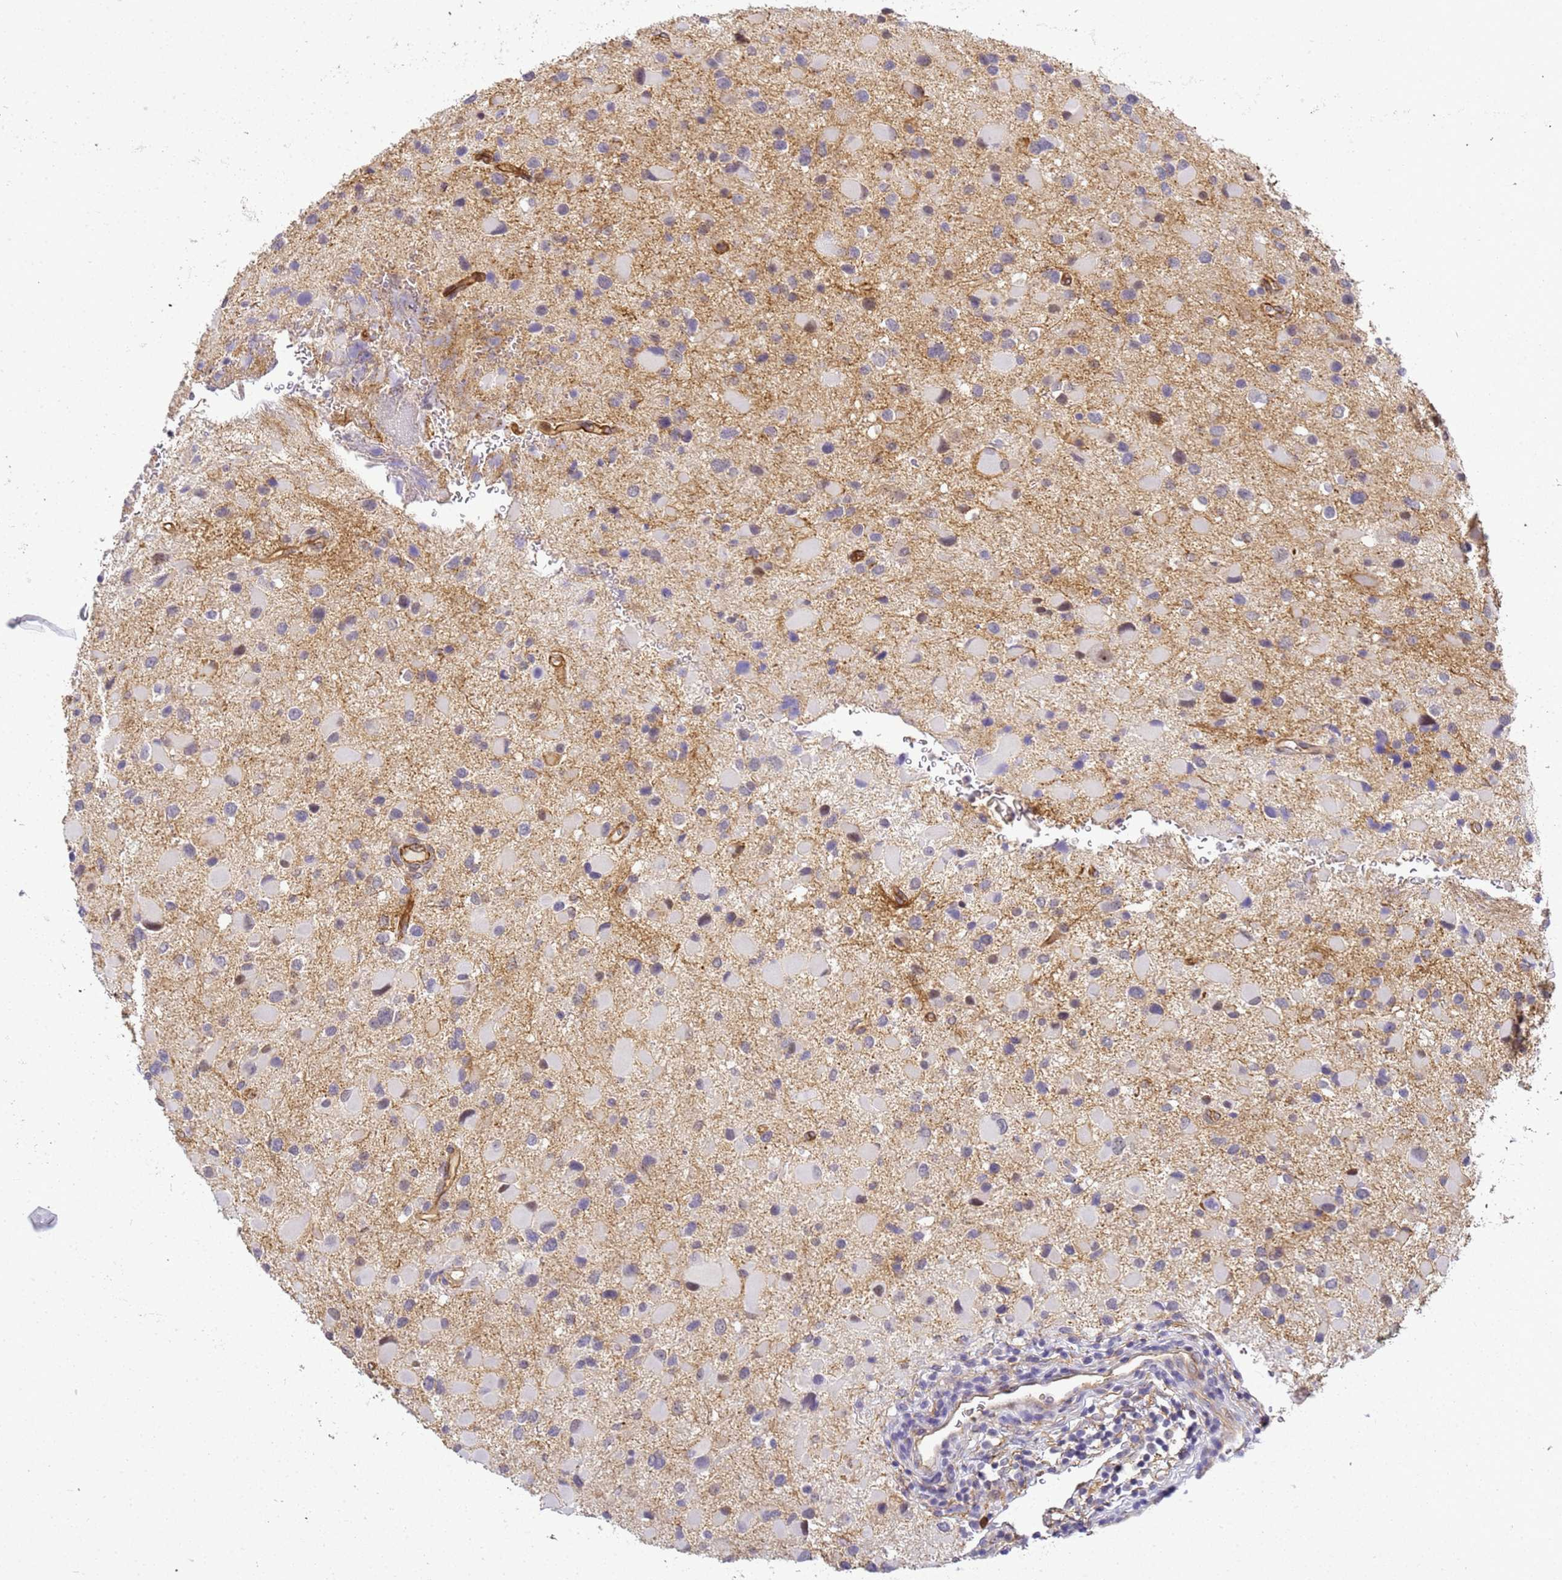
{"staining": {"intensity": "negative", "quantity": "none", "location": "none"}, "tissue": "glioma", "cell_type": "Tumor cells", "image_type": "cancer", "snomed": [{"axis": "morphology", "description": "Glioma, malignant, Low grade"}, {"axis": "topography", "description": "Brain"}], "caption": "A photomicrograph of low-grade glioma (malignant) stained for a protein exhibits no brown staining in tumor cells. Nuclei are stained in blue.", "gene": "GON4L", "patient": {"sex": "female", "age": 32}}